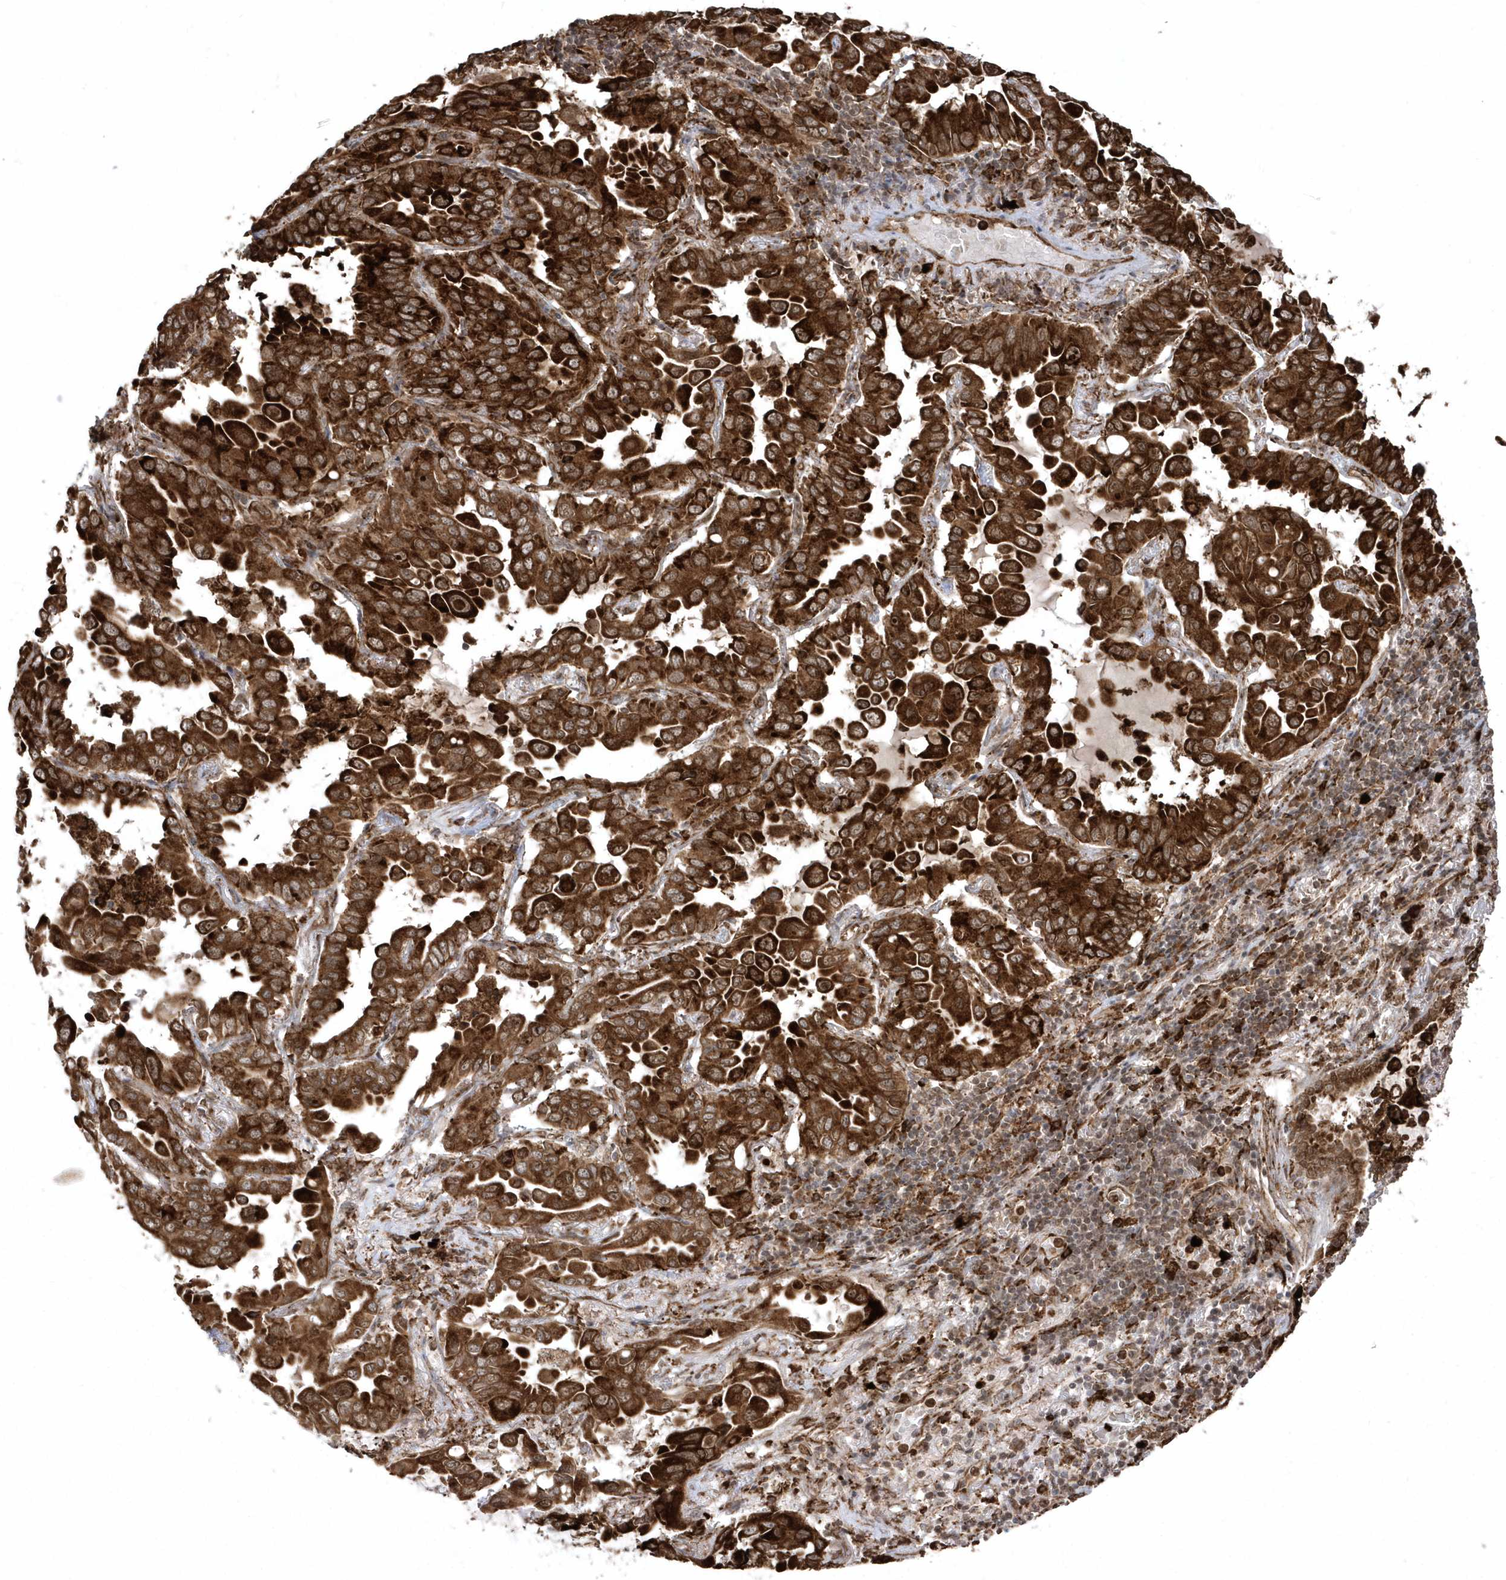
{"staining": {"intensity": "strong", "quantity": ">75%", "location": "cytoplasmic/membranous,nuclear"}, "tissue": "lung cancer", "cell_type": "Tumor cells", "image_type": "cancer", "snomed": [{"axis": "morphology", "description": "Adenocarcinoma, NOS"}, {"axis": "topography", "description": "Lung"}], "caption": "IHC photomicrograph of human lung adenocarcinoma stained for a protein (brown), which demonstrates high levels of strong cytoplasmic/membranous and nuclear positivity in approximately >75% of tumor cells.", "gene": "EPC2", "patient": {"sex": "male", "age": 64}}